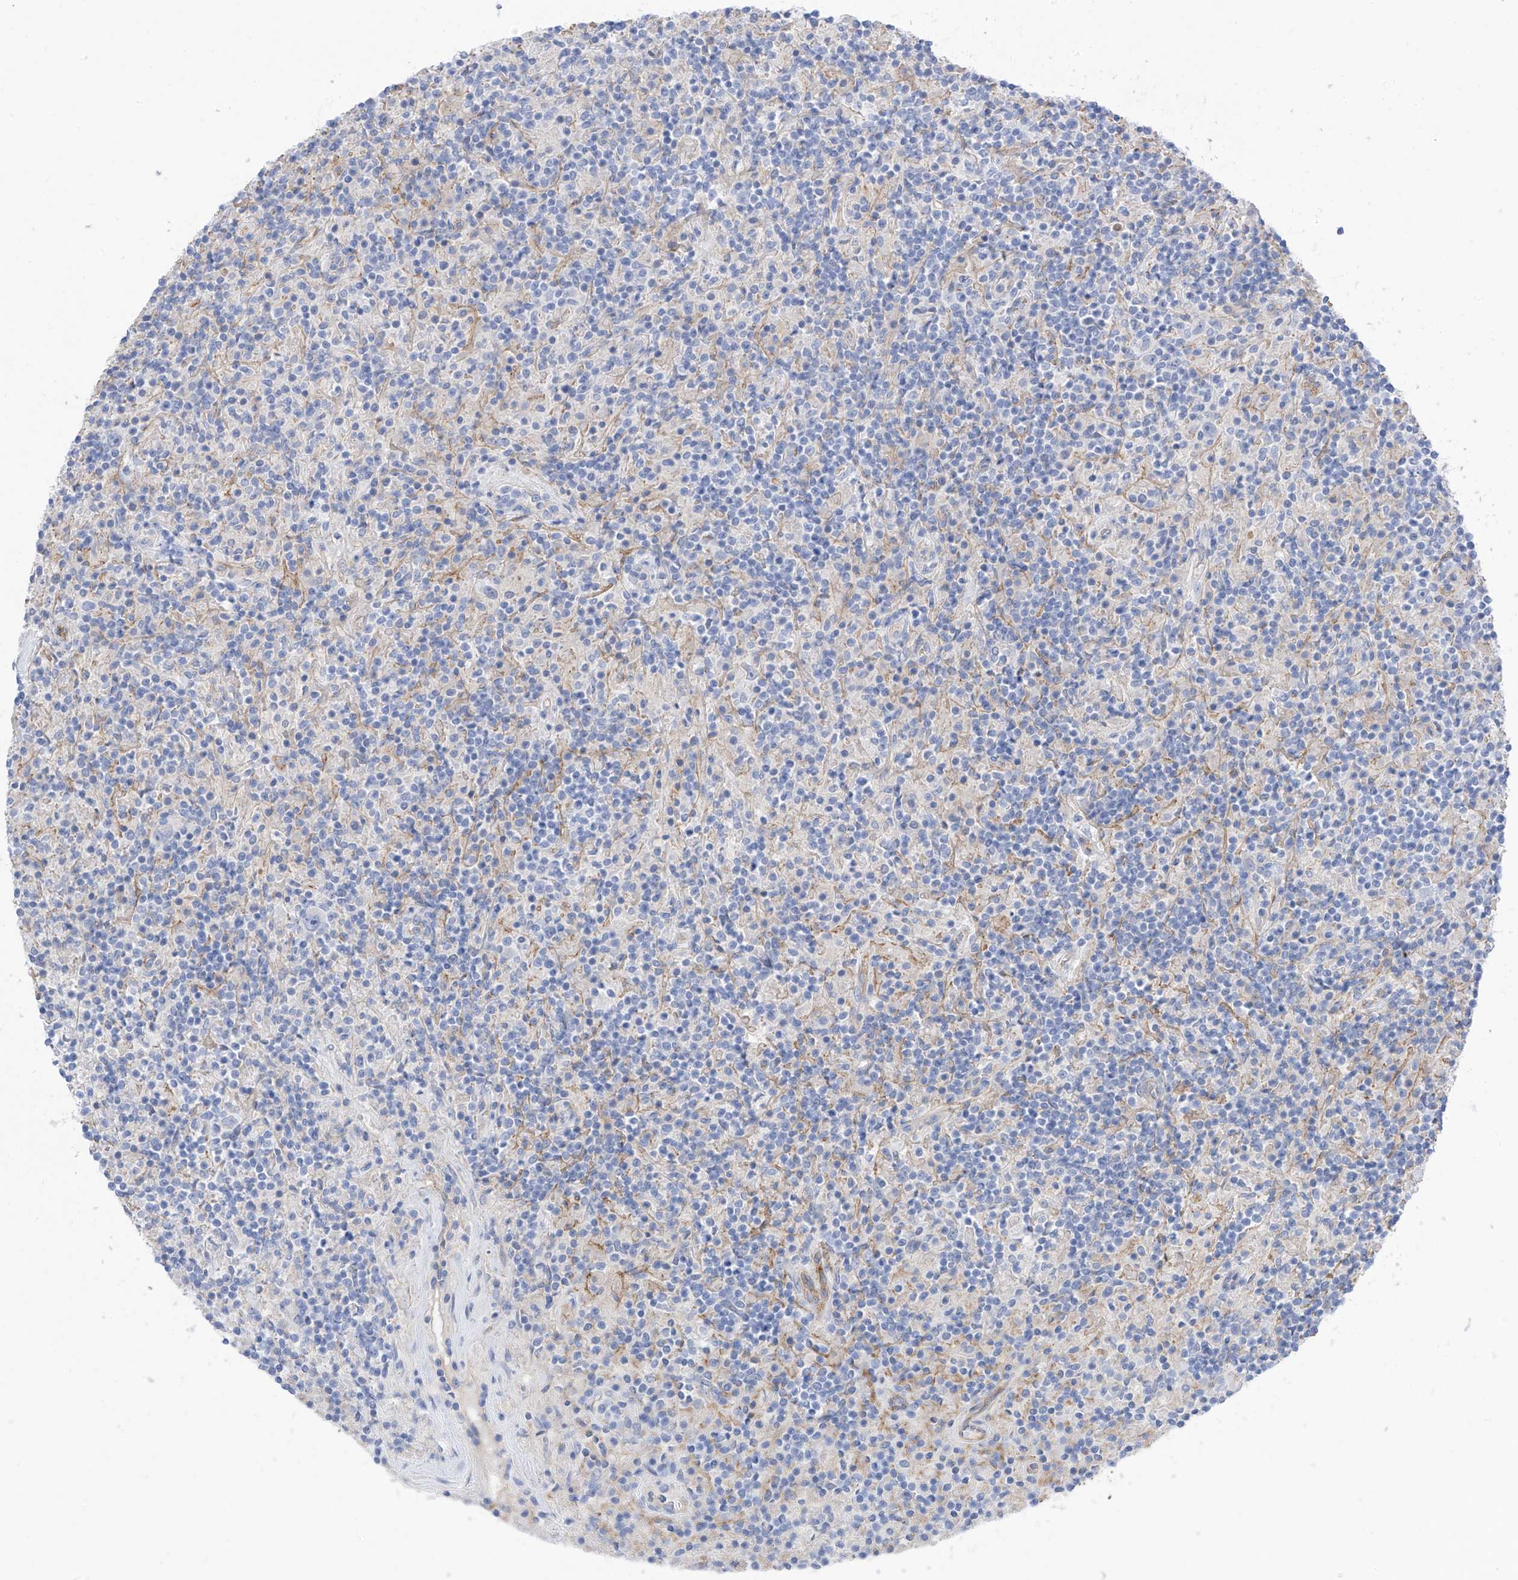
{"staining": {"intensity": "negative", "quantity": "none", "location": "none"}, "tissue": "lymphoma", "cell_type": "Tumor cells", "image_type": "cancer", "snomed": [{"axis": "morphology", "description": "Hodgkin's disease, NOS"}, {"axis": "topography", "description": "Lymph node"}], "caption": "Human lymphoma stained for a protein using immunohistochemistry demonstrates no positivity in tumor cells.", "gene": "ITGA9", "patient": {"sex": "male", "age": 70}}